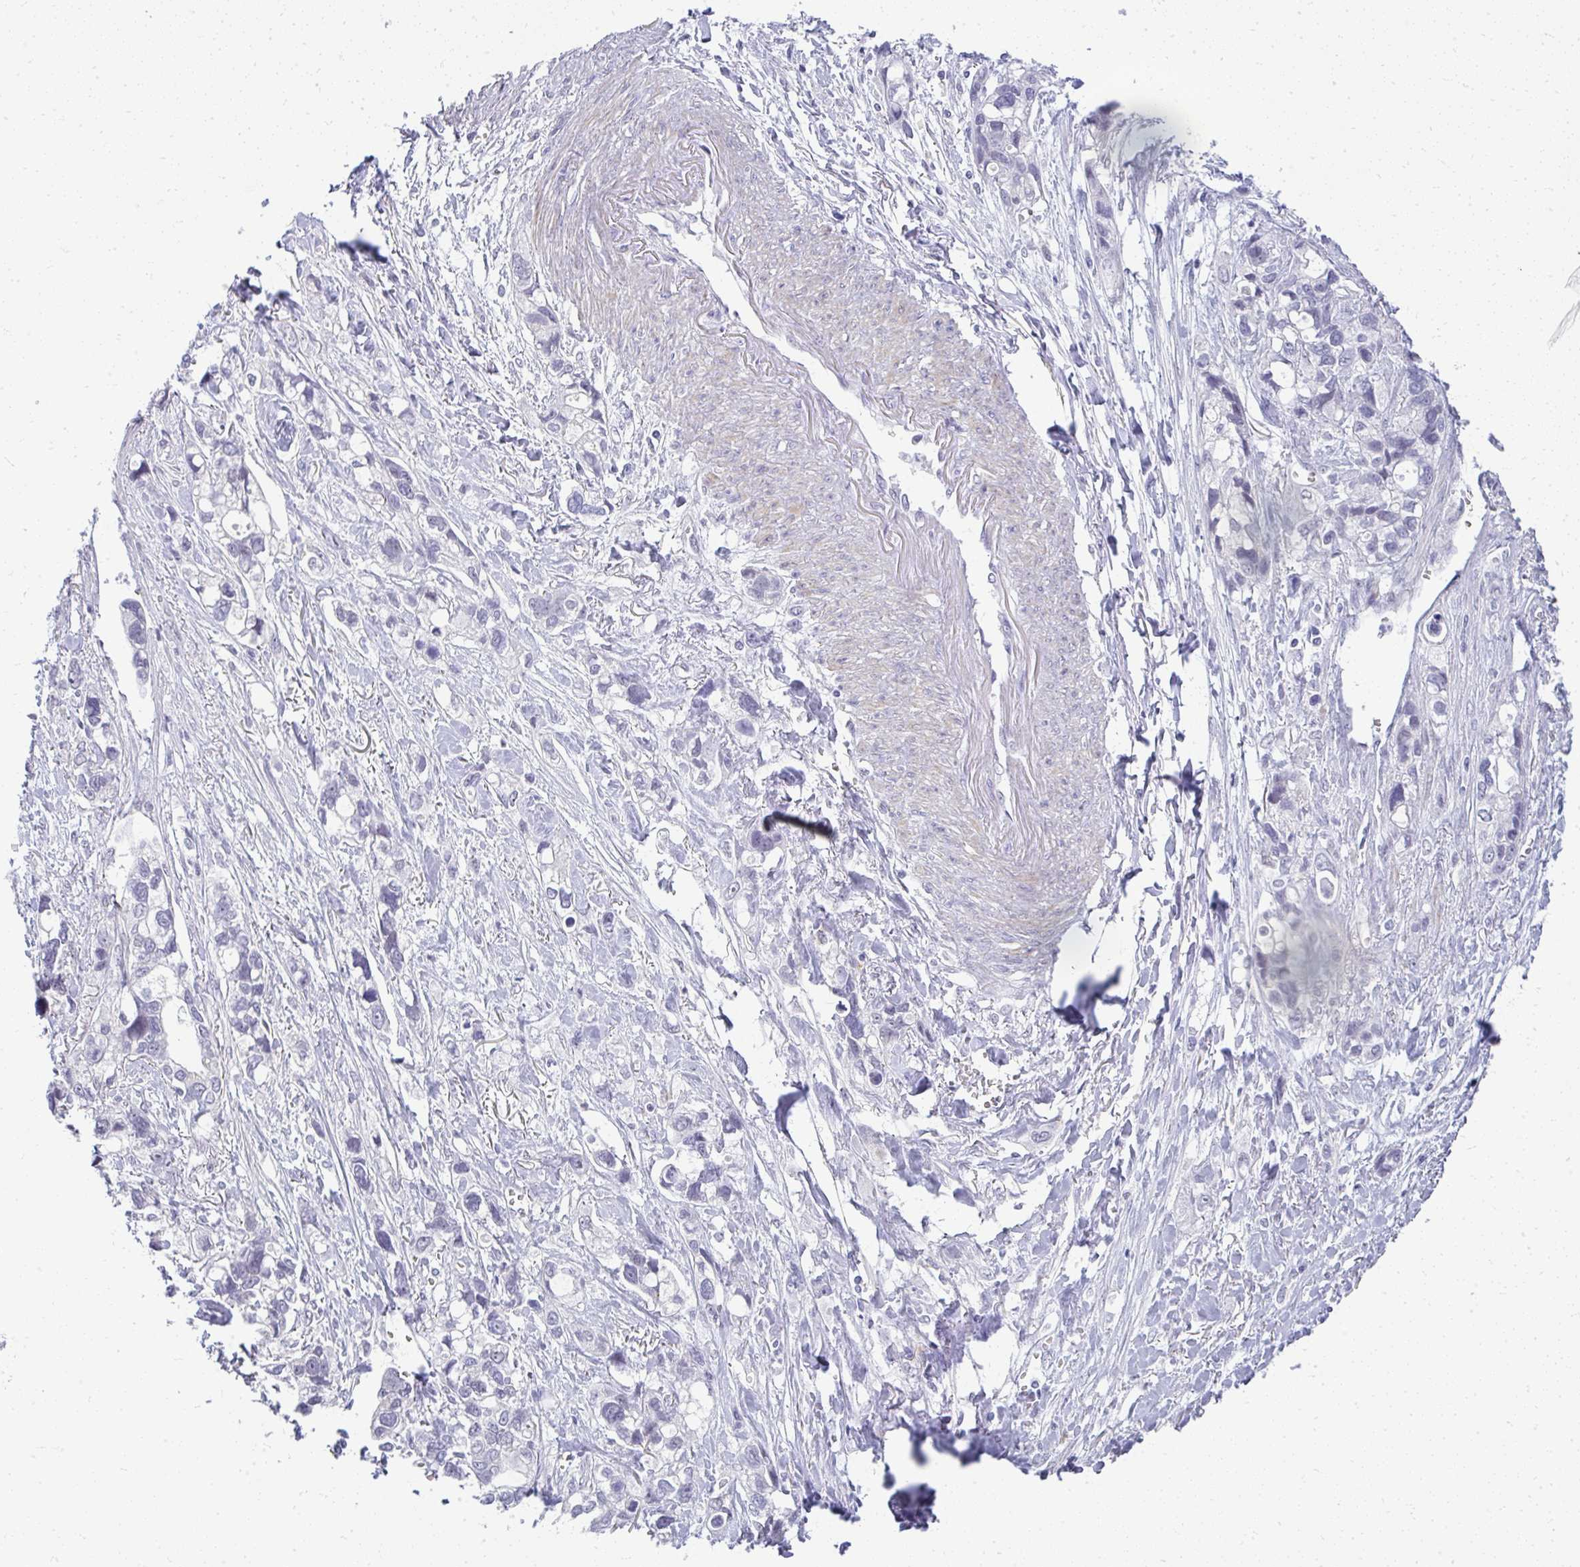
{"staining": {"intensity": "negative", "quantity": "none", "location": "none"}, "tissue": "stomach cancer", "cell_type": "Tumor cells", "image_type": "cancer", "snomed": [{"axis": "morphology", "description": "Adenocarcinoma, NOS"}, {"axis": "topography", "description": "Stomach, upper"}], "caption": "Tumor cells are negative for protein expression in human stomach adenocarcinoma.", "gene": "TEX33", "patient": {"sex": "female", "age": 81}}